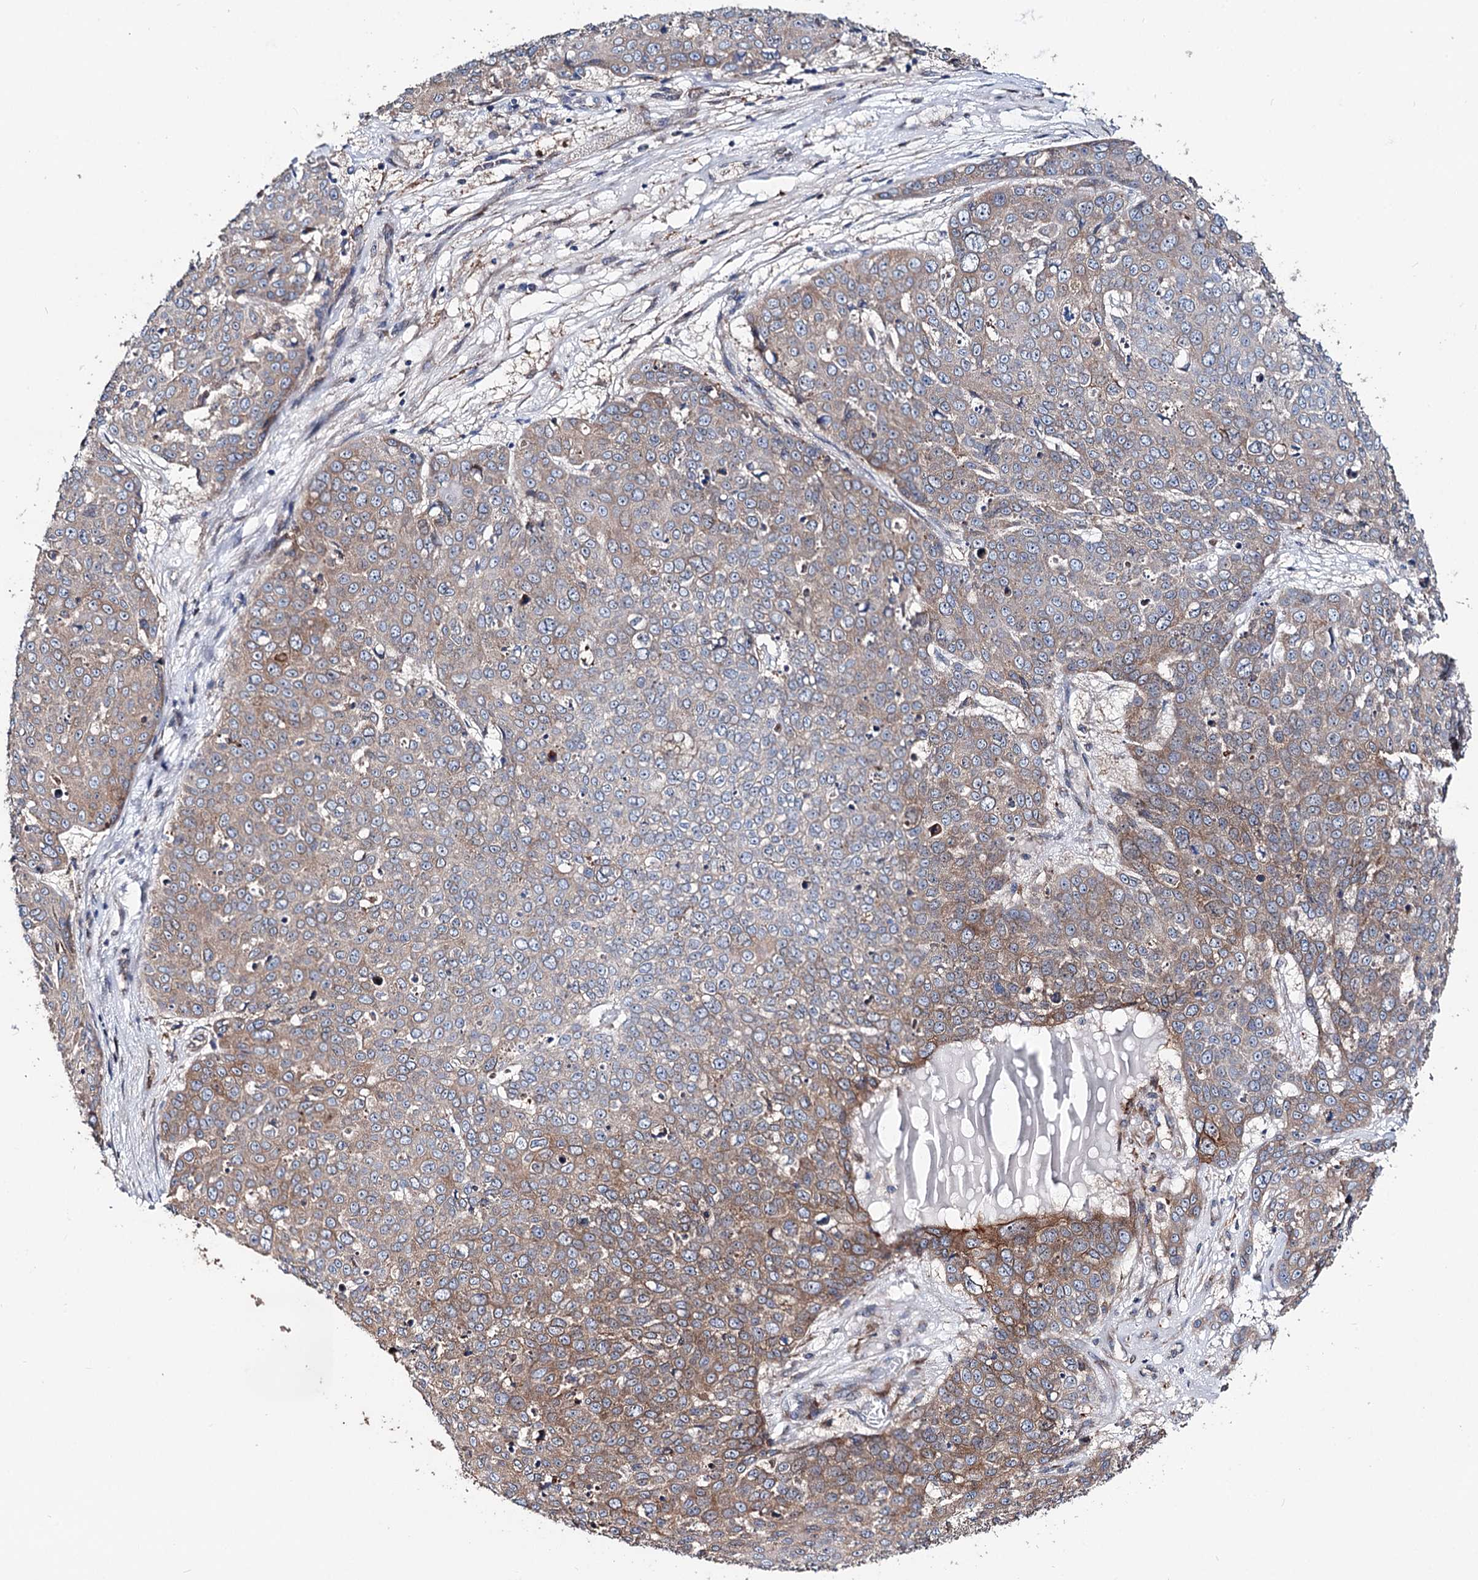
{"staining": {"intensity": "moderate", "quantity": "25%-75%", "location": "cytoplasmic/membranous"}, "tissue": "skin cancer", "cell_type": "Tumor cells", "image_type": "cancer", "snomed": [{"axis": "morphology", "description": "Squamous cell carcinoma, NOS"}, {"axis": "topography", "description": "Skin"}], "caption": "Moderate cytoplasmic/membranous staining is seen in about 25%-75% of tumor cells in skin squamous cell carcinoma.", "gene": "PTDSS2", "patient": {"sex": "male", "age": 71}}